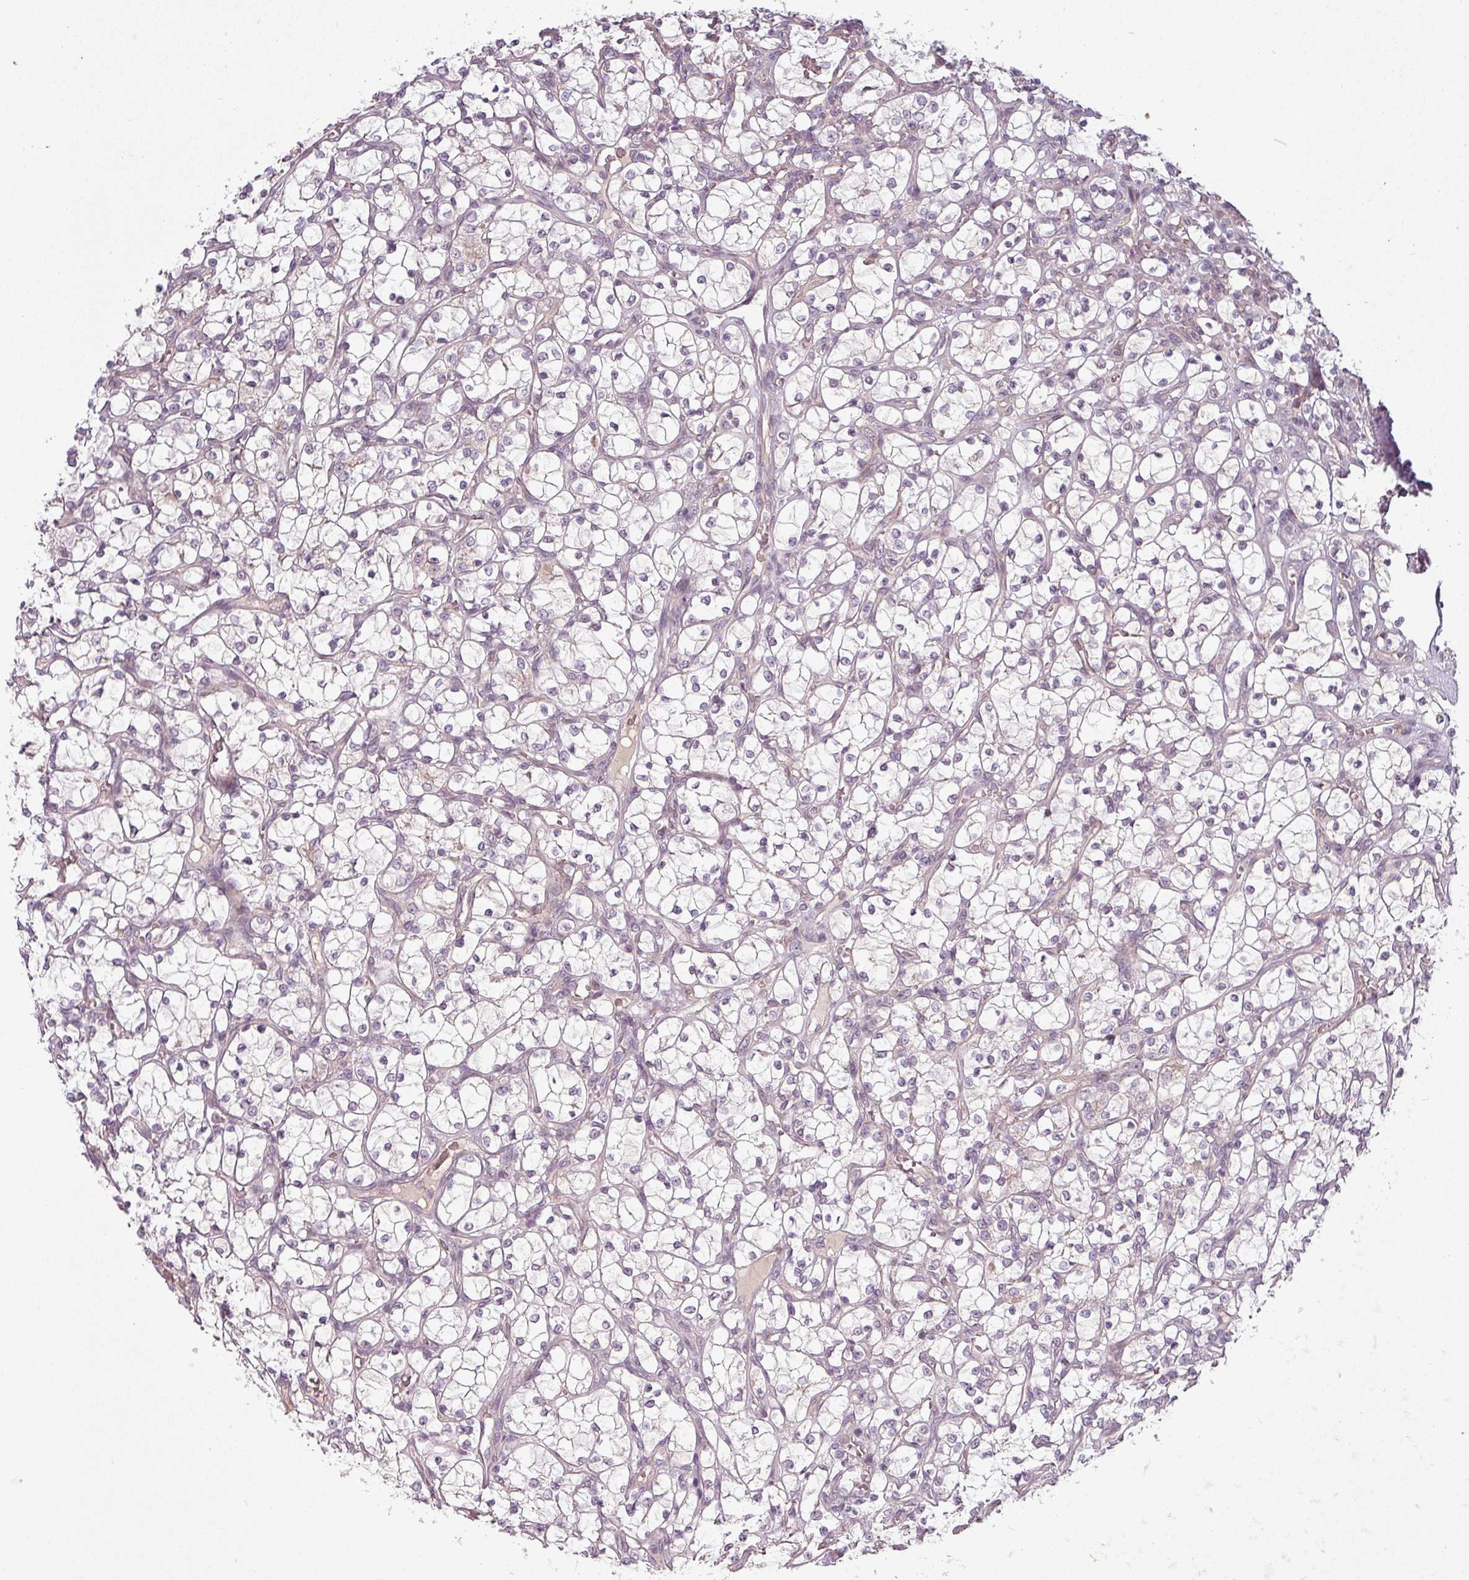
{"staining": {"intensity": "negative", "quantity": "none", "location": "none"}, "tissue": "renal cancer", "cell_type": "Tumor cells", "image_type": "cancer", "snomed": [{"axis": "morphology", "description": "Adenocarcinoma, NOS"}, {"axis": "topography", "description": "Kidney"}], "caption": "This is an IHC image of human renal cancer (adenocarcinoma). There is no staining in tumor cells.", "gene": "SLC16A9", "patient": {"sex": "female", "age": 69}}